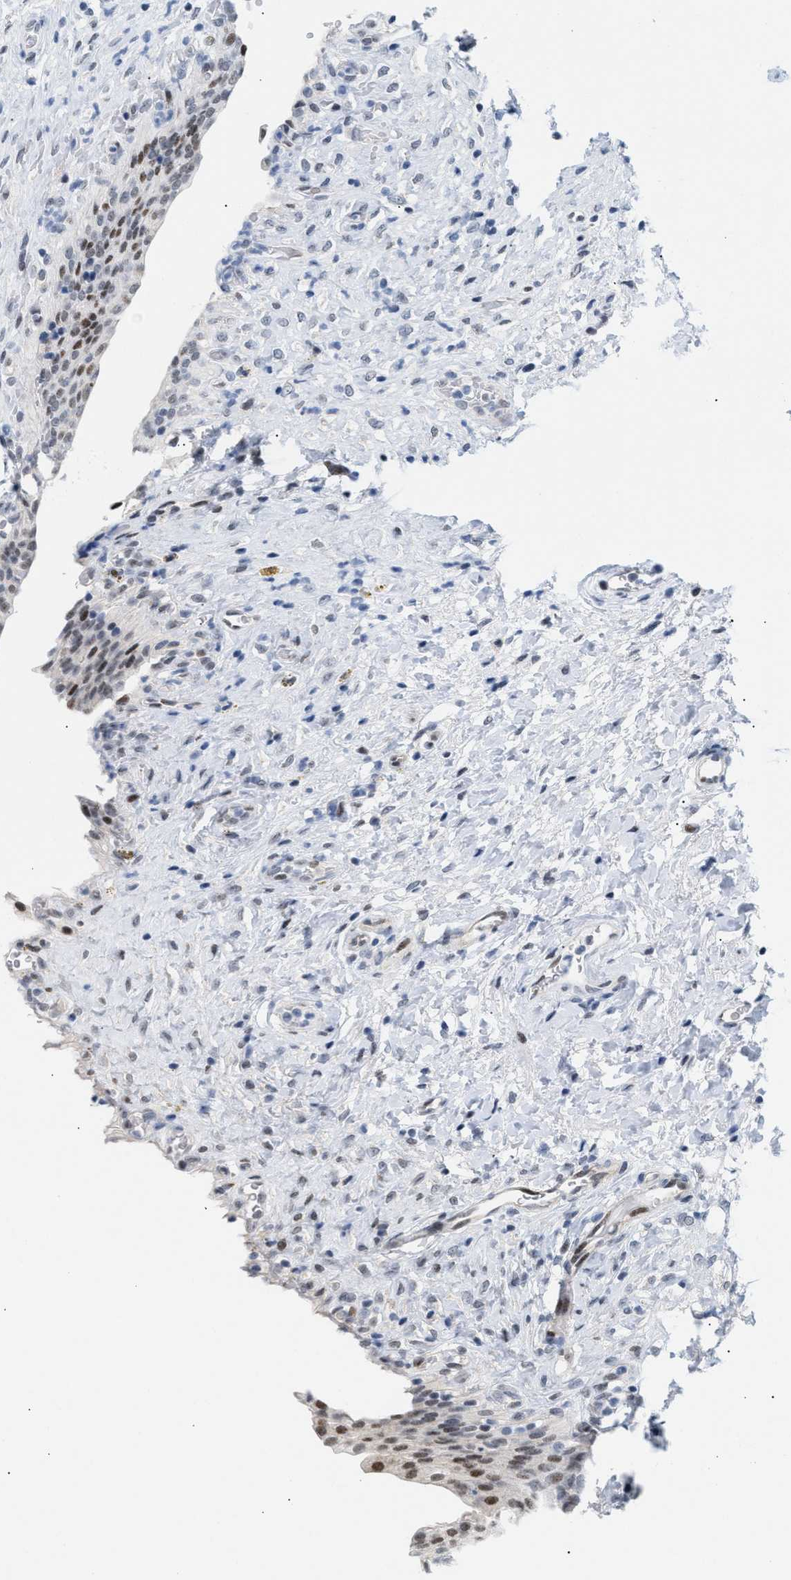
{"staining": {"intensity": "strong", "quantity": "25%-75%", "location": "nuclear"}, "tissue": "urinary bladder", "cell_type": "Urothelial cells", "image_type": "normal", "snomed": [{"axis": "morphology", "description": "Urothelial carcinoma, High grade"}, {"axis": "topography", "description": "Urinary bladder"}], "caption": "Immunohistochemistry (IHC) of unremarkable urinary bladder exhibits high levels of strong nuclear positivity in about 25%-75% of urothelial cells.", "gene": "PPARD", "patient": {"sex": "male", "age": 46}}